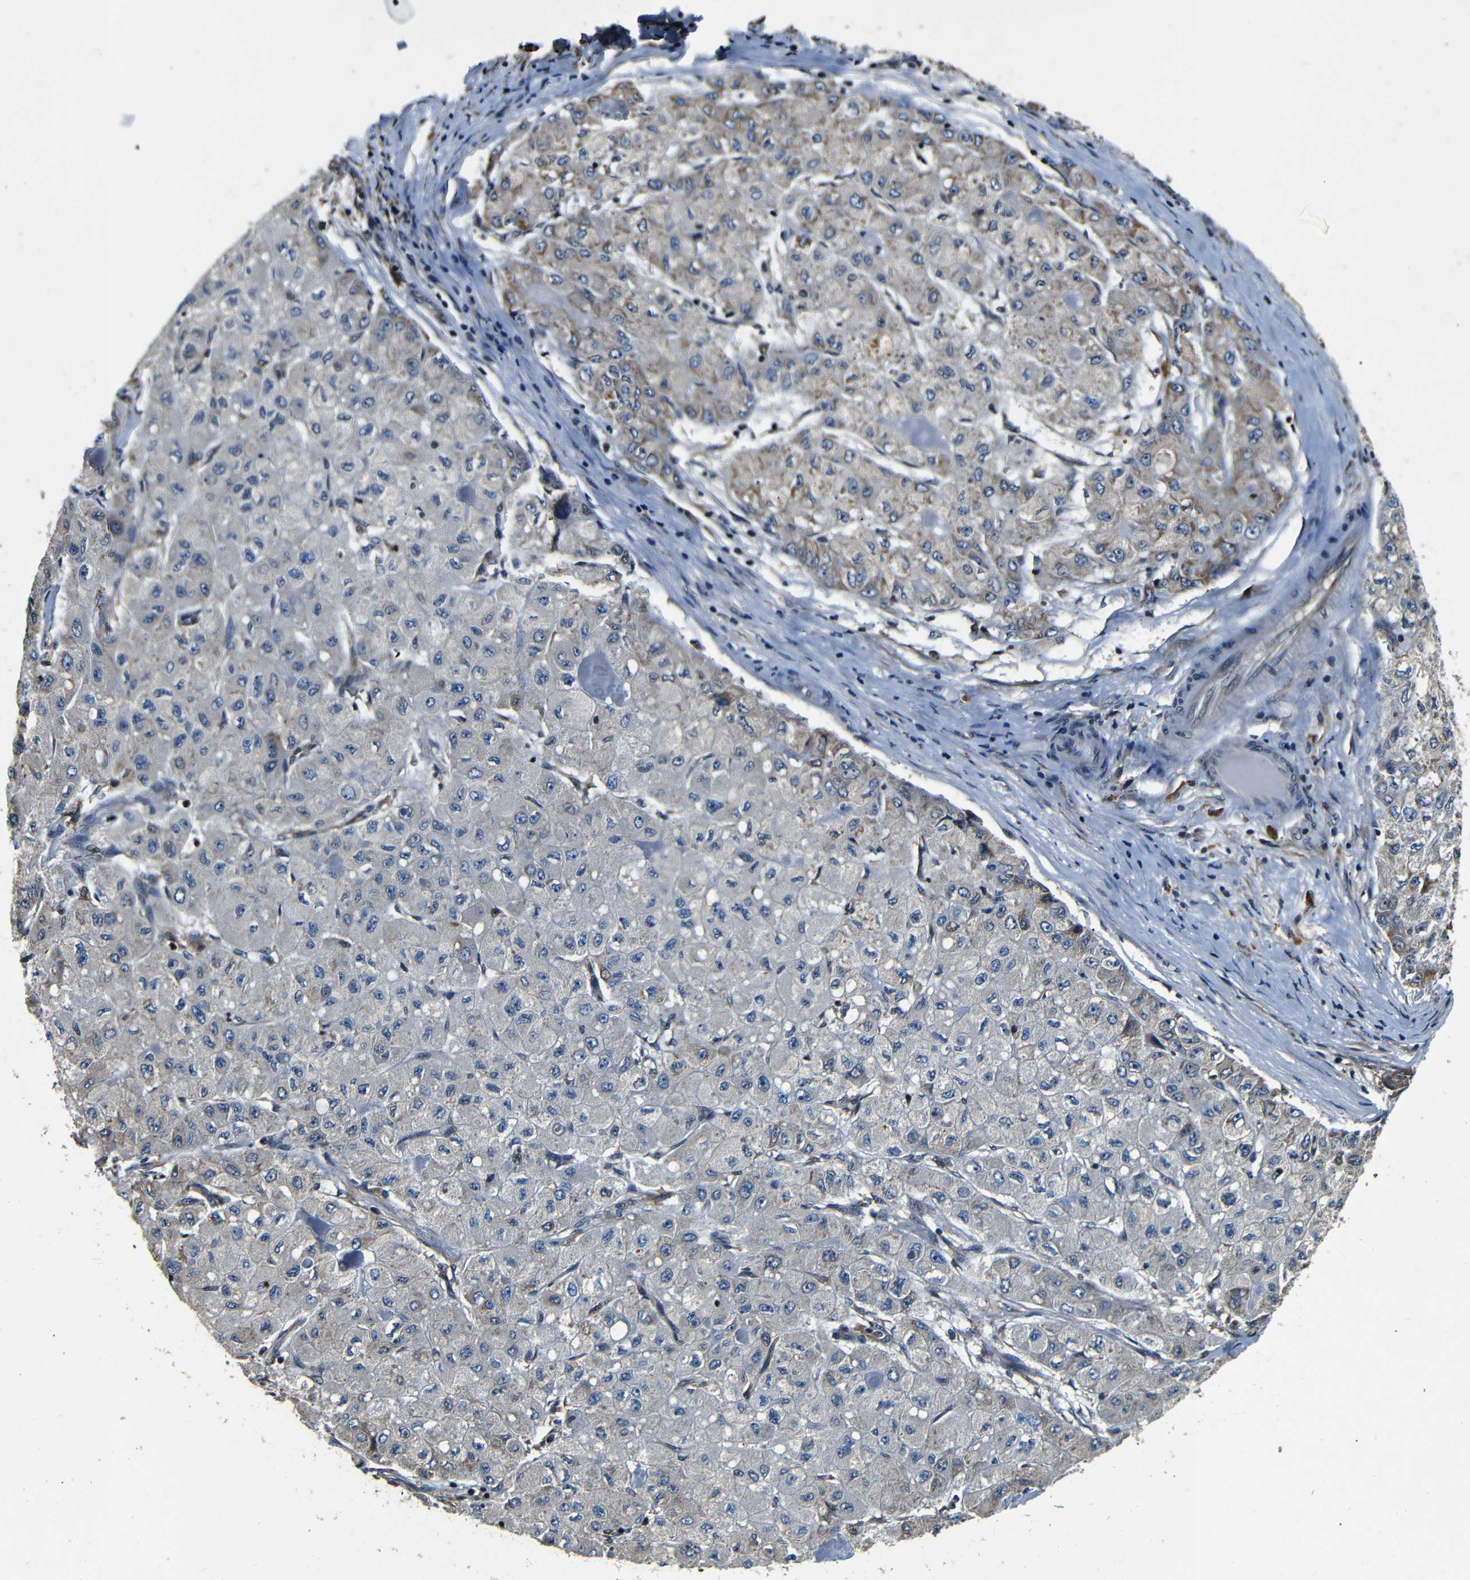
{"staining": {"intensity": "weak", "quantity": "25%-75%", "location": "cytoplasmic/membranous"}, "tissue": "liver cancer", "cell_type": "Tumor cells", "image_type": "cancer", "snomed": [{"axis": "morphology", "description": "Carcinoma, Hepatocellular, NOS"}, {"axis": "topography", "description": "Liver"}], "caption": "Protein staining displays weak cytoplasmic/membranous expression in approximately 25%-75% of tumor cells in liver cancer. The staining was performed using DAB (3,3'-diaminobenzidine), with brown indicating positive protein expression. Nuclei are stained blue with hematoxylin.", "gene": "NCBP3", "patient": {"sex": "male", "age": 80}}